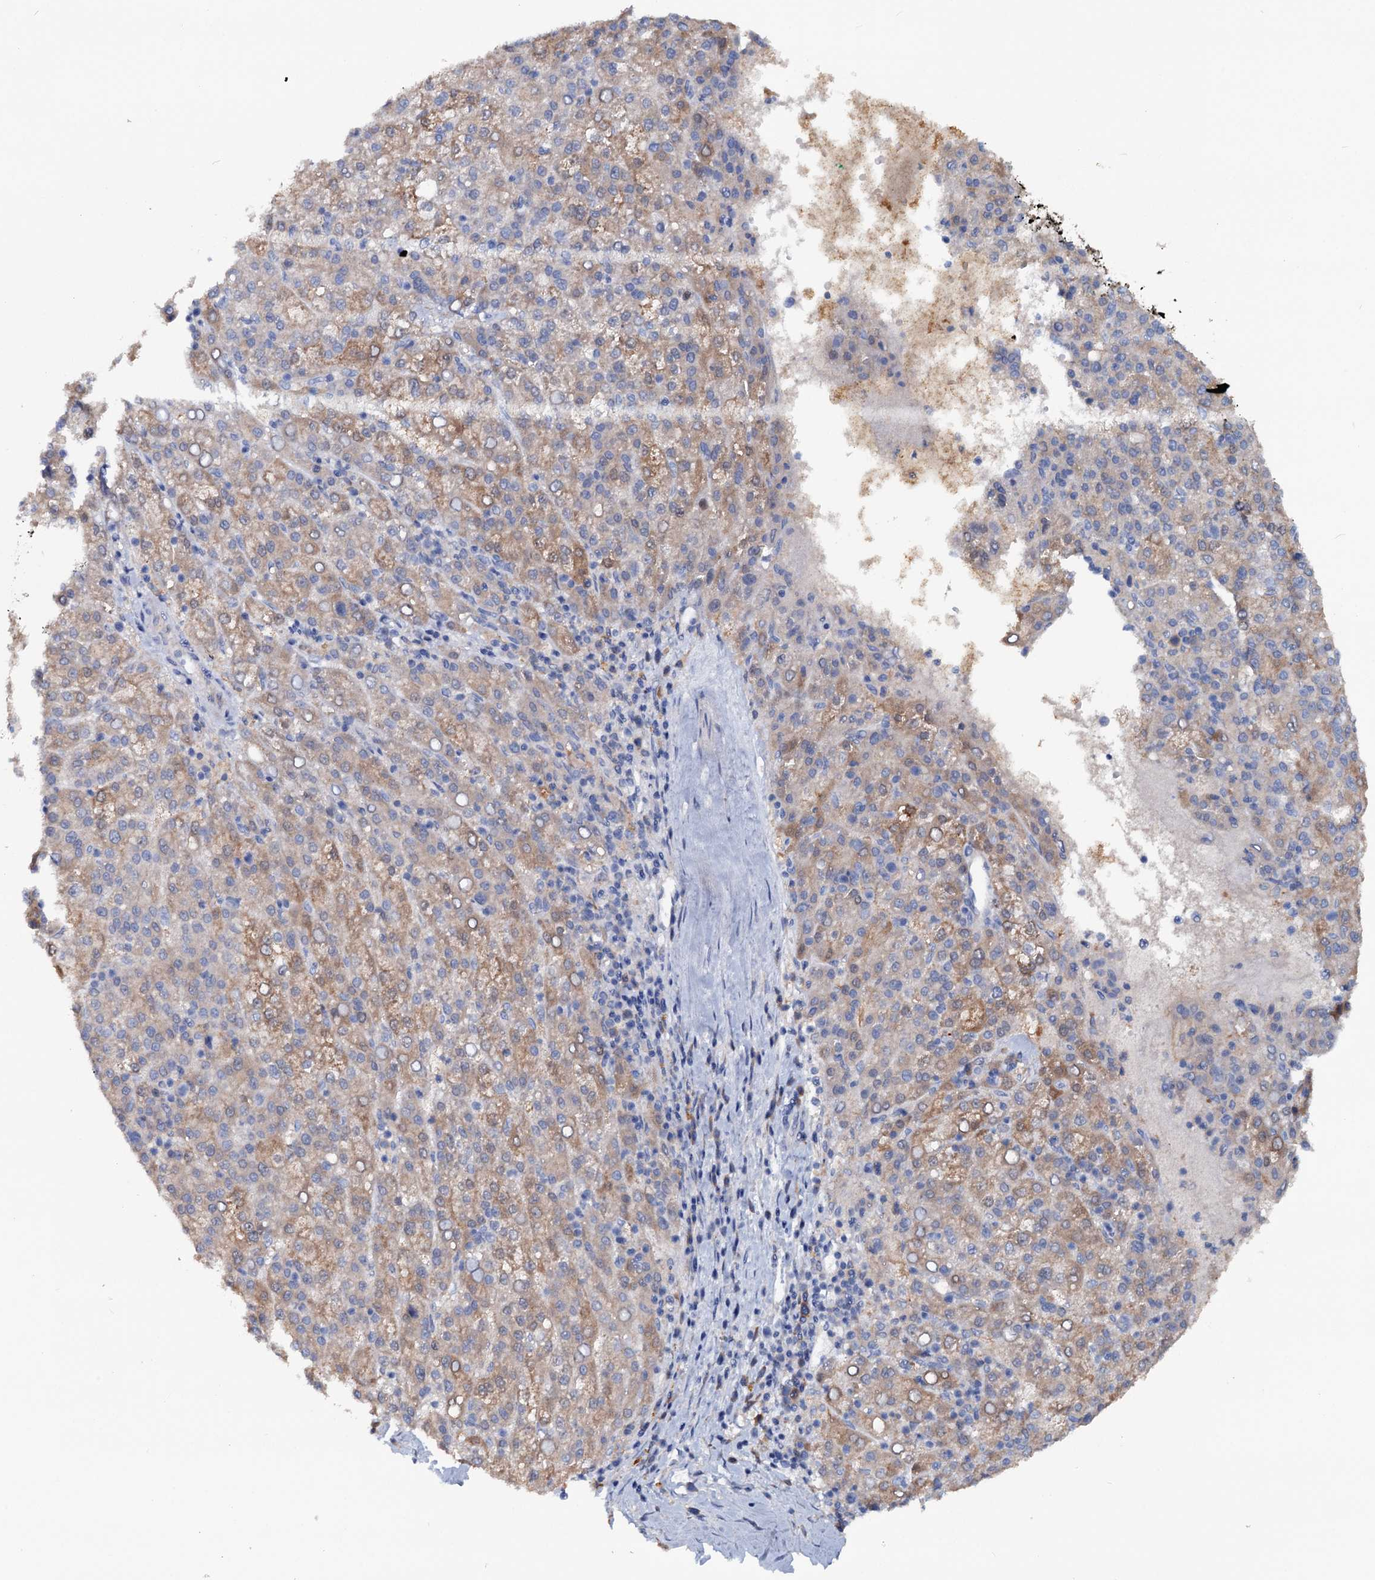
{"staining": {"intensity": "weak", "quantity": ">75%", "location": "cytoplasmic/membranous"}, "tissue": "liver cancer", "cell_type": "Tumor cells", "image_type": "cancer", "snomed": [{"axis": "morphology", "description": "Carcinoma, Hepatocellular, NOS"}, {"axis": "topography", "description": "Liver"}], "caption": "Liver cancer (hepatocellular carcinoma) stained with DAB immunohistochemistry (IHC) reveals low levels of weak cytoplasmic/membranous expression in about >75% of tumor cells.", "gene": "IL17RD", "patient": {"sex": "female", "age": 58}}